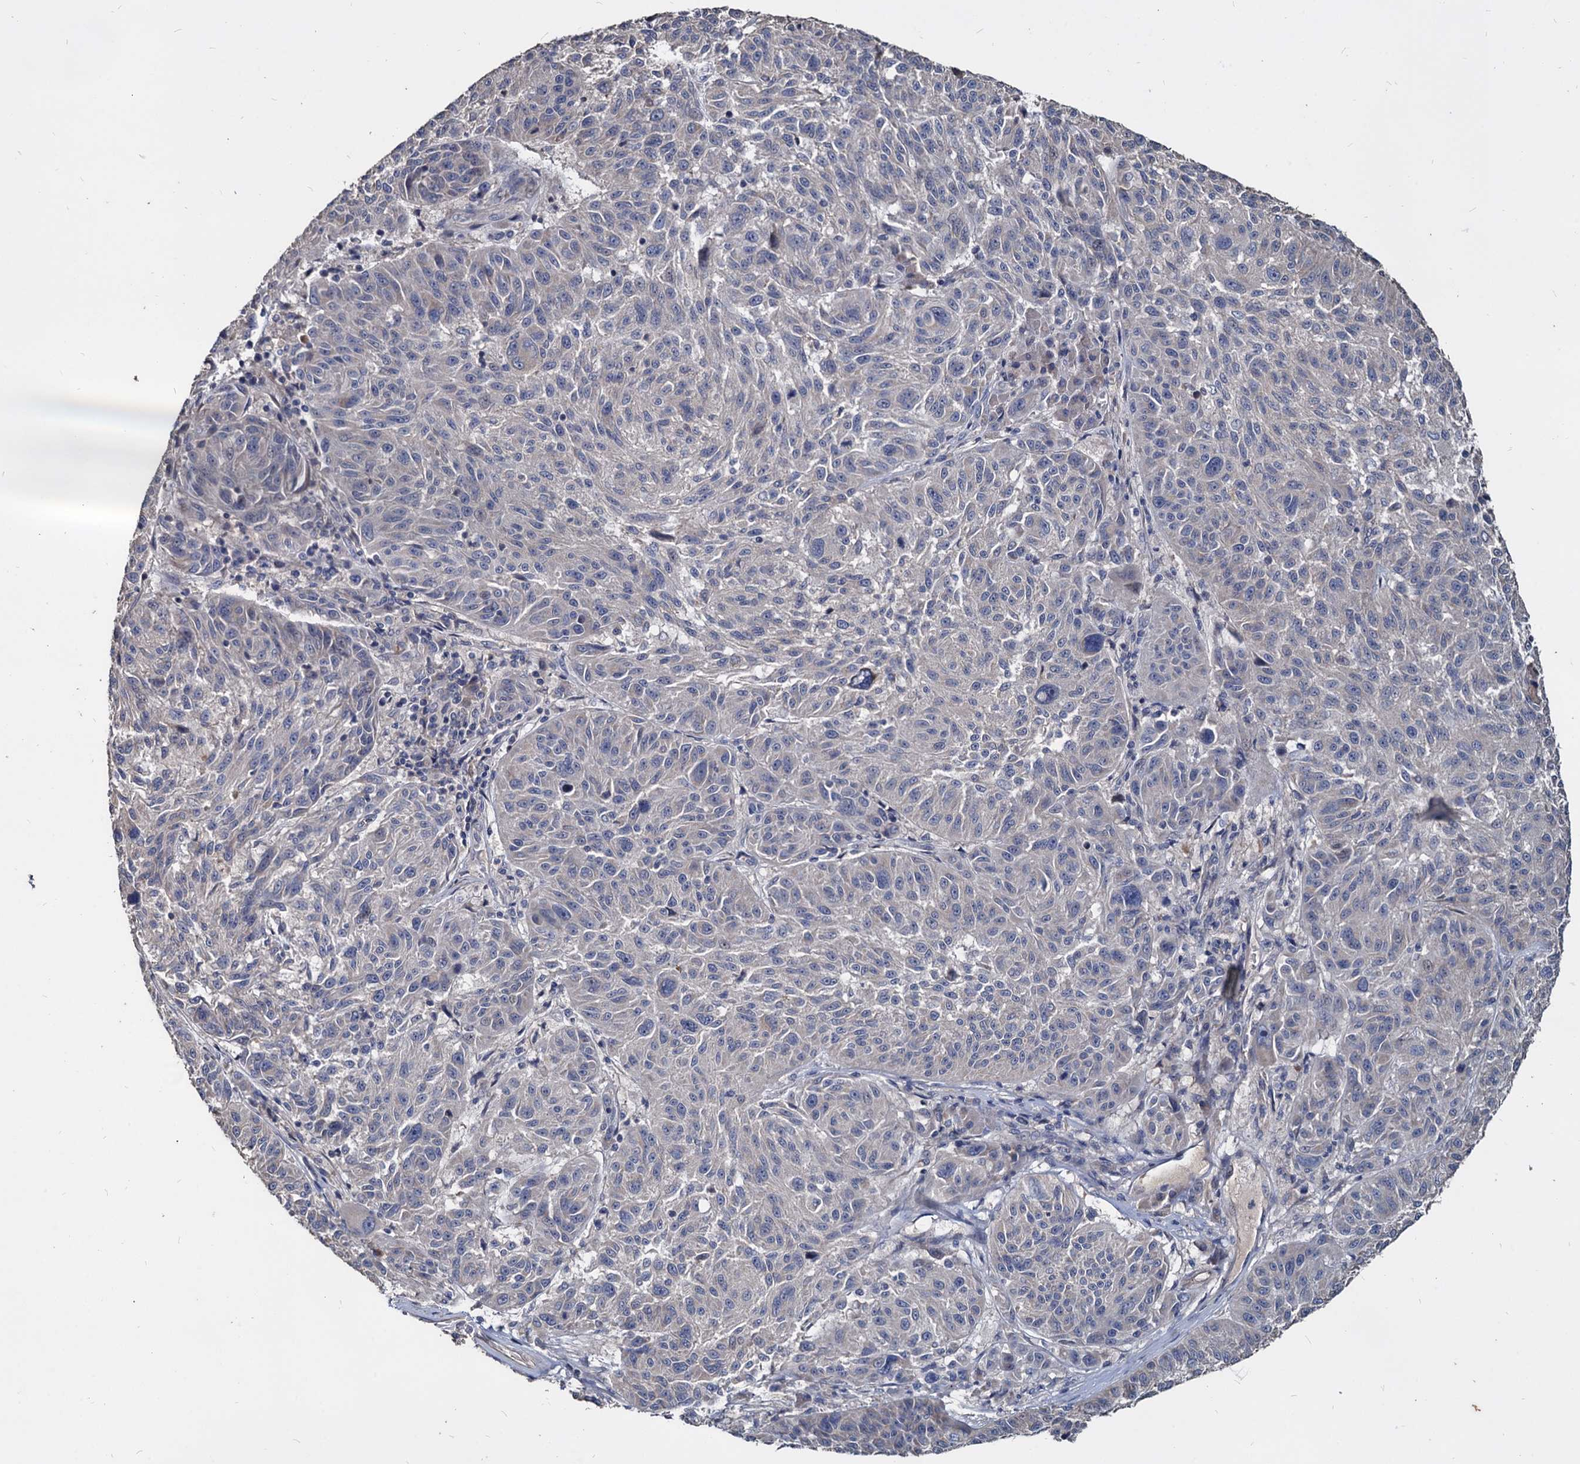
{"staining": {"intensity": "negative", "quantity": "none", "location": "none"}, "tissue": "melanoma", "cell_type": "Tumor cells", "image_type": "cancer", "snomed": [{"axis": "morphology", "description": "Malignant melanoma, NOS"}, {"axis": "topography", "description": "Skin"}], "caption": "DAB (3,3'-diaminobenzidine) immunohistochemical staining of melanoma reveals no significant expression in tumor cells.", "gene": "DEPDC4", "patient": {"sex": "male", "age": 53}}